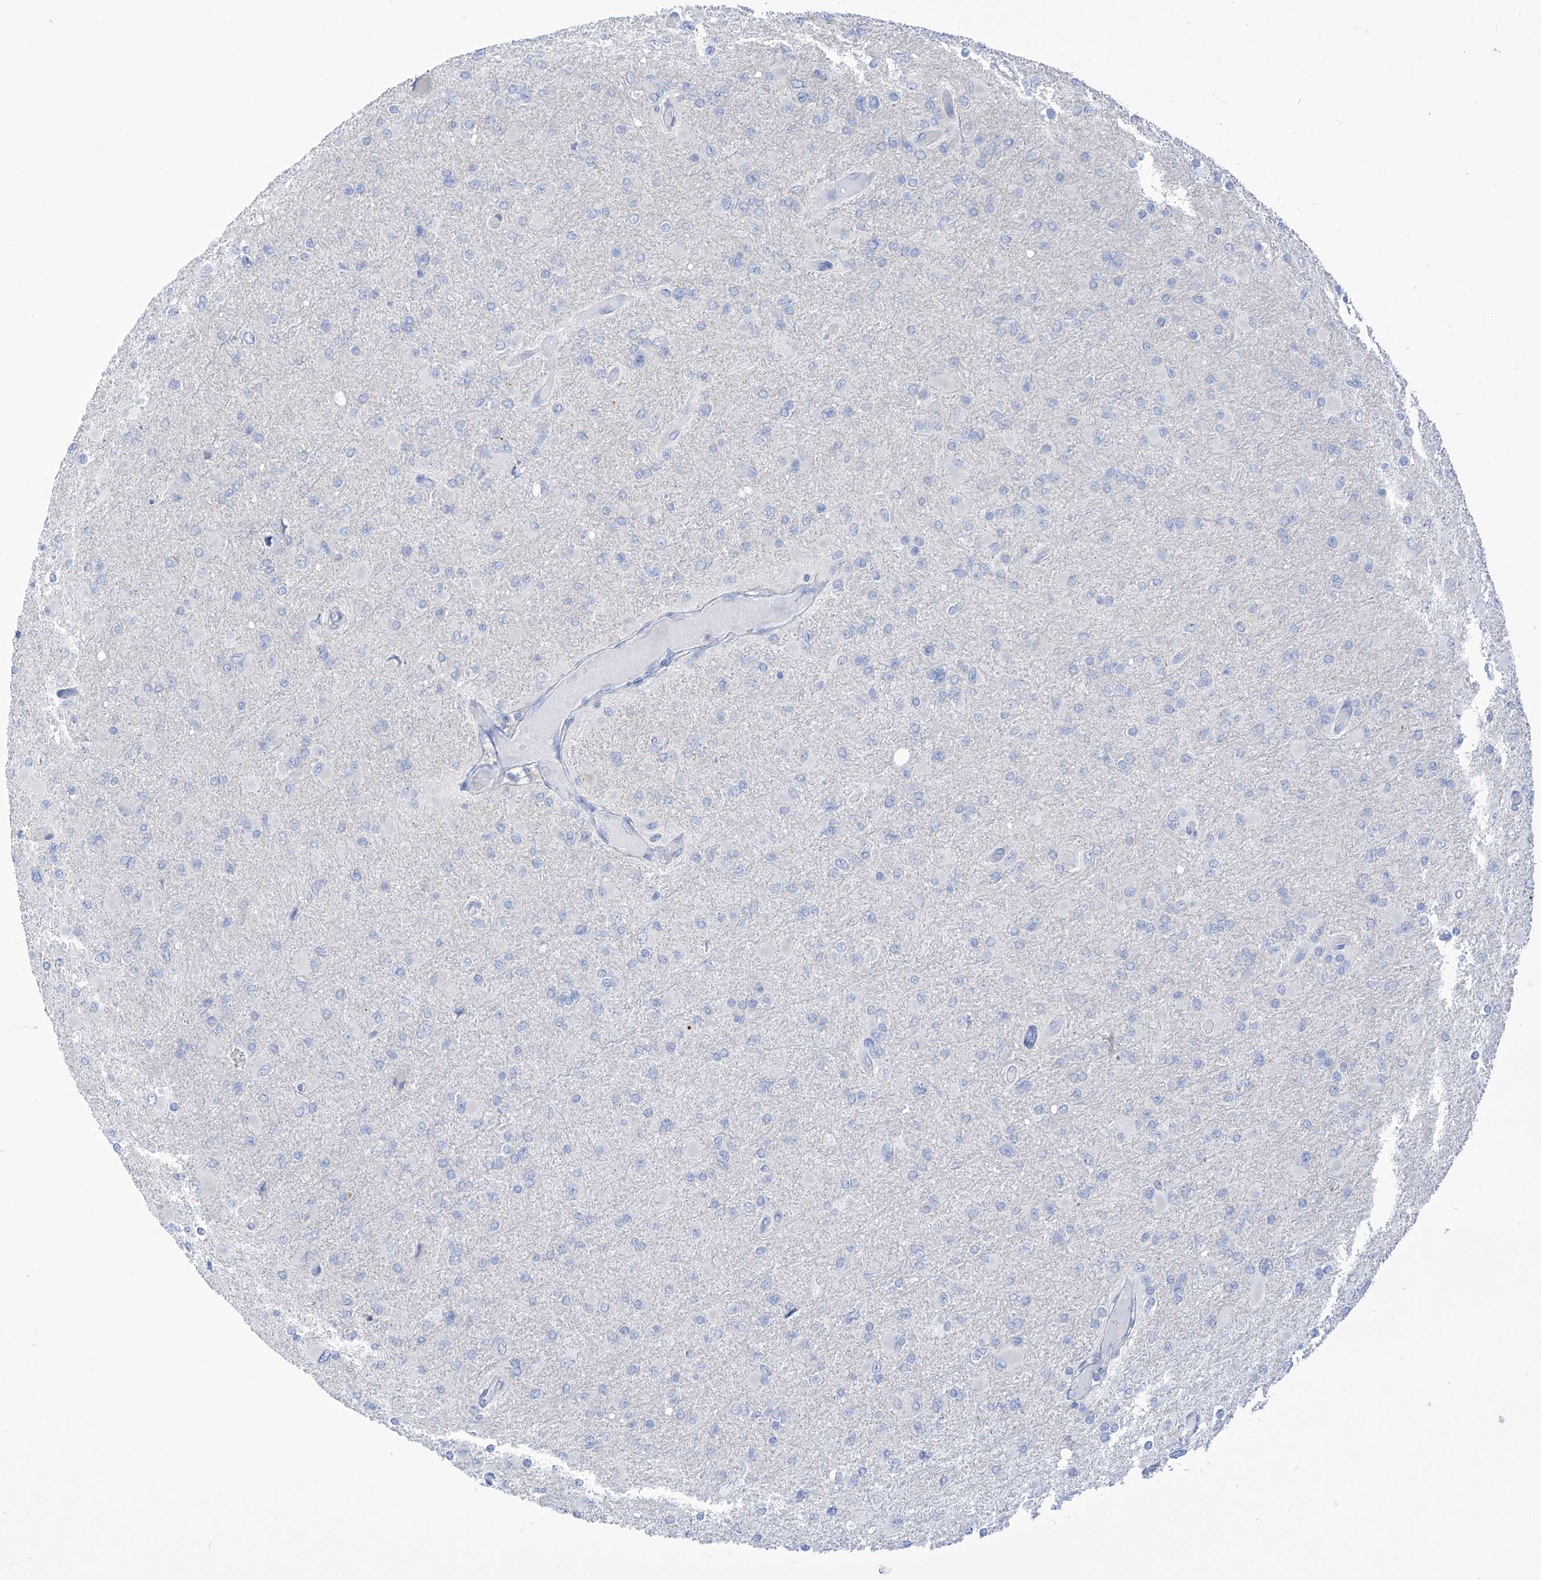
{"staining": {"intensity": "negative", "quantity": "none", "location": "none"}, "tissue": "glioma", "cell_type": "Tumor cells", "image_type": "cancer", "snomed": [{"axis": "morphology", "description": "Glioma, malignant, High grade"}, {"axis": "topography", "description": "Cerebral cortex"}], "caption": "A histopathology image of malignant glioma (high-grade) stained for a protein displays no brown staining in tumor cells.", "gene": "FABP2", "patient": {"sex": "female", "age": 36}}